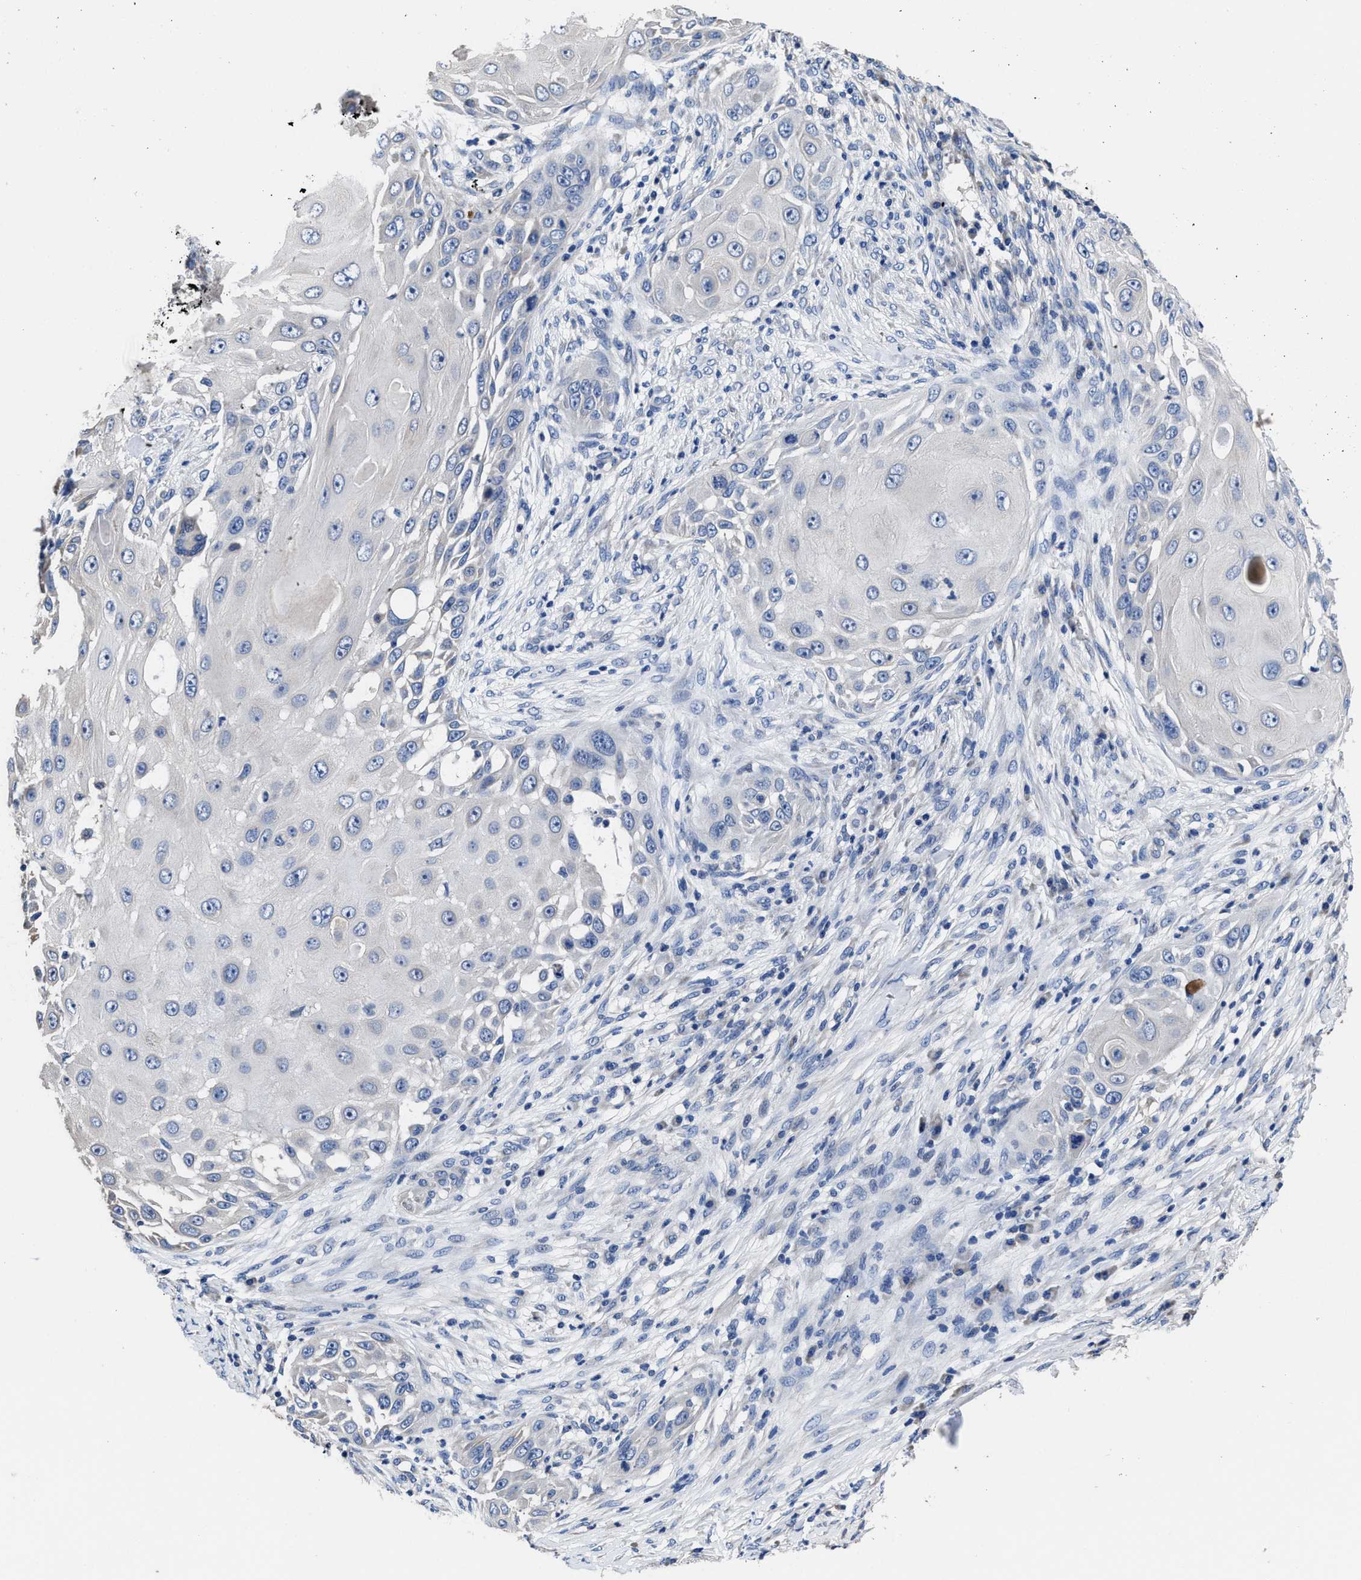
{"staining": {"intensity": "negative", "quantity": "none", "location": "none"}, "tissue": "skin cancer", "cell_type": "Tumor cells", "image_type": "cancer", "snomed": [{"axis": "morphology", "description": "Squamous cell carcinoma, NOS"}, {"axis": "topography", "description": "Skin"}], "caption": "This is an IHC histopathology image of skin cancer. There is no staining in tumor cells.", "gene": "HOOK1", "patient": {"sex": "female", "age": 44}}